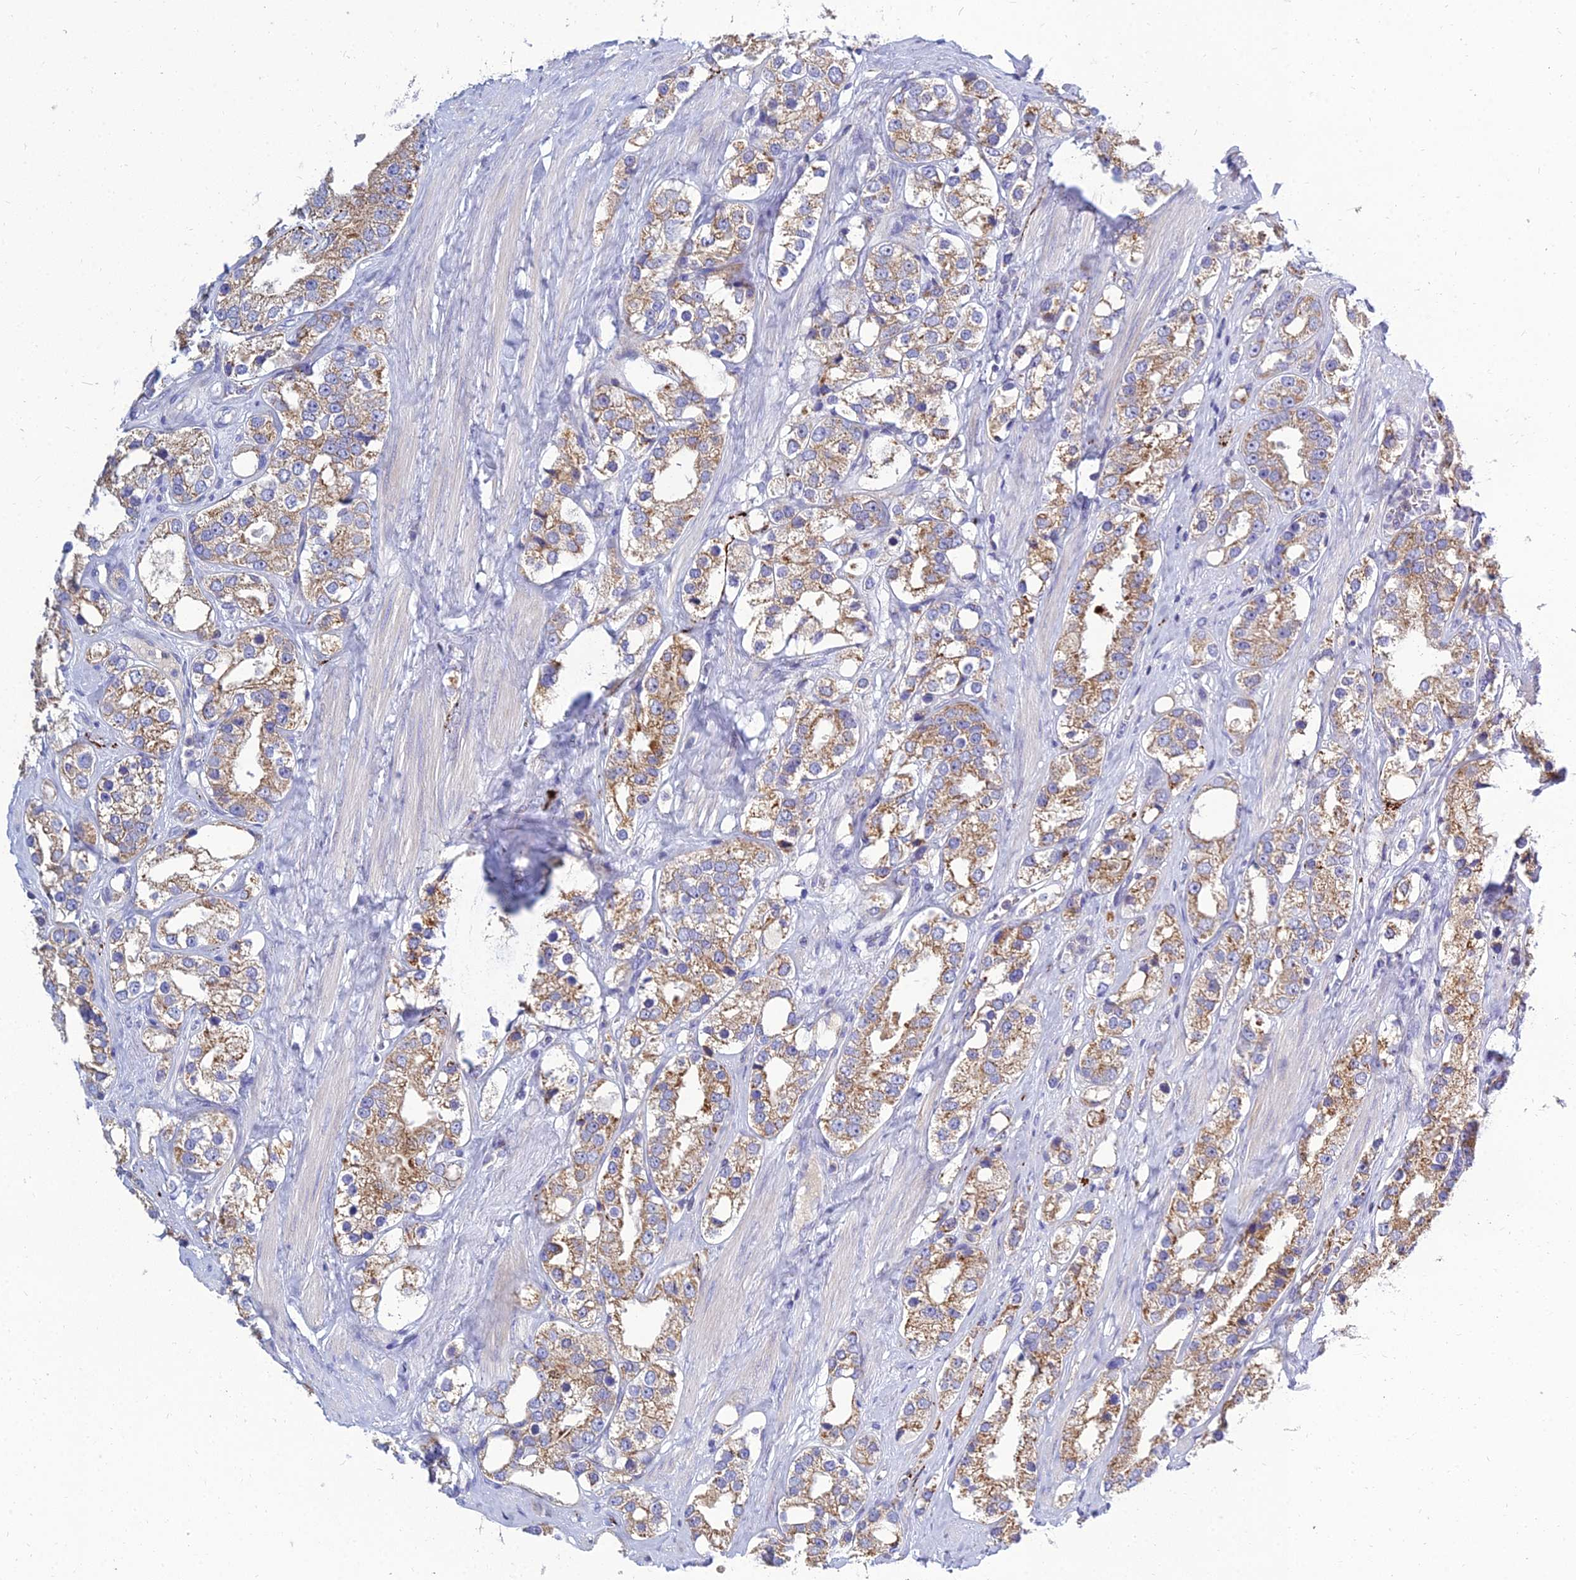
{"staining": {"intensity": "moderate", "quantity": ">75%", "location": "cytoplasmic/membranous"}, "tissue": "prostate cancer", "cell_type": "Tumor cells", "image_type": "cancer", "snomed": [{"axis": "morphology", "description": "Adenocarcinoma, NOS"}, {"axis": "topography", "description": "Prostate"}], "caption": "About >75% of tumor cells in human prostate cancer (adenocarcinoma) show moderate cytoplasmic/membranous protein staining as visualized by brown immunohistochemical staining.", "gene": "NPY", "patient": {"sex": "male", "age": 79}}